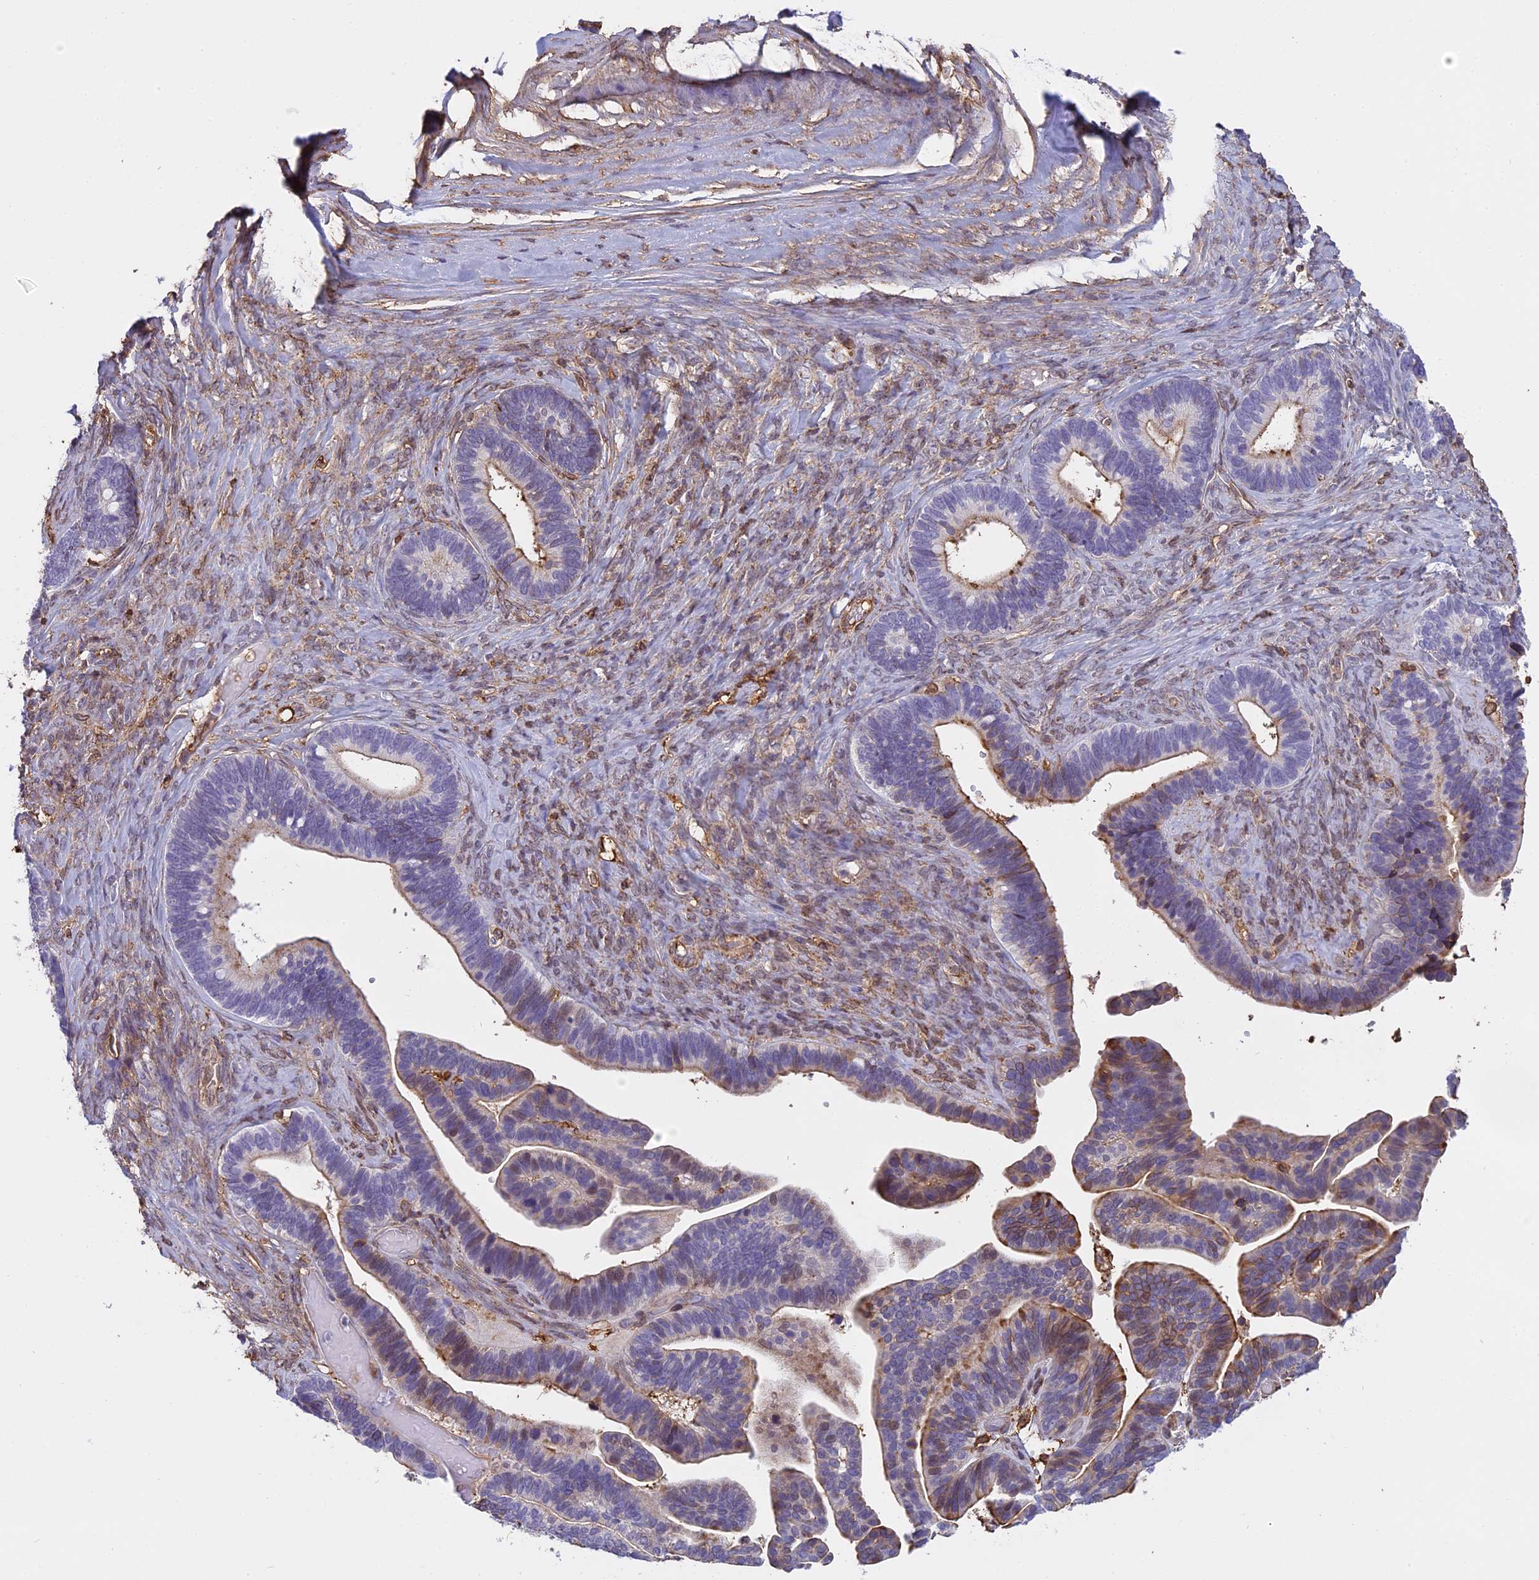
{"staining": {"intensity": "moderate", "quantity": "25%-75%", "location": "cytoplasmic/membranous"}, "tissue": "ovarian cancer", "cell_type": "Tumor cells", "image_type": "cancer", "snomed": [{"axis": "morphology", "description": "Cystadenocarcinoma, serous, NOS"}, {"axis": "topography", "description": "Ovary"}], "caption": "Immunohistochemical staining of ovarian serous cystadenocarcinoma exhibits moderate cytoplasmic/membranous protein expression in approximately 25%-75% of tumor cells.", "gene": "TMEM255B", "patient": {"sex": "female", "age": 56}}